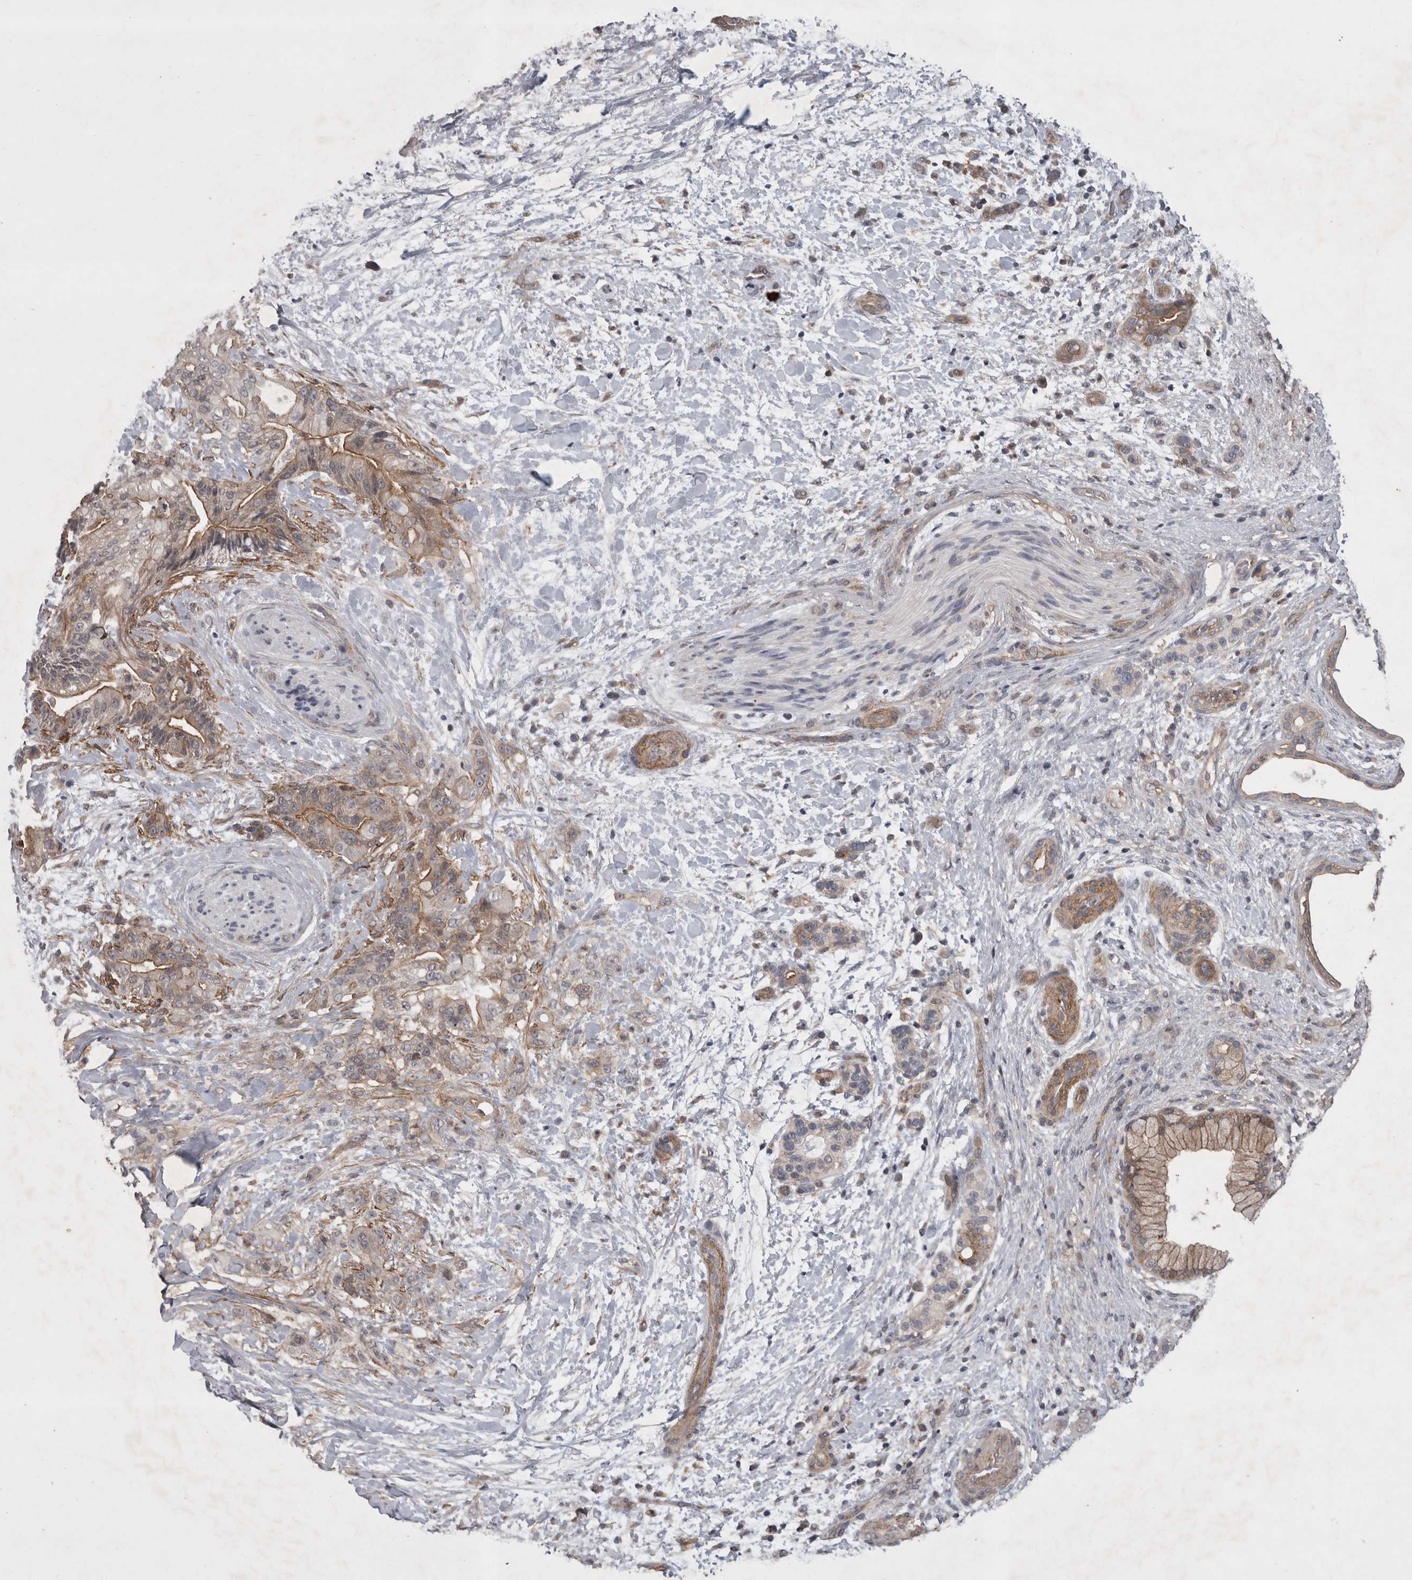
{"staining": {"intensity": "moderate", "quantity": "25%-75%", "location": "cytoplasmic/membranous"}, "tissue": "pancreatic cancer", "cell_type": "Tumor cells", "image_type": "cancer", "snomed": [{"axis": "morphology", "description": "Adenocarcinoma, NOS"}, {"axis": "topography", "description": "Pancreas"}], "caption": "Protein staining displays moderate cytoplasmic/membranous positivity in approximately 25%-75% of tumor cells in adenocarcinoma (pancreatic).", "gene": "SPATA48", "patient": {"sex": "male", "age": 59}}